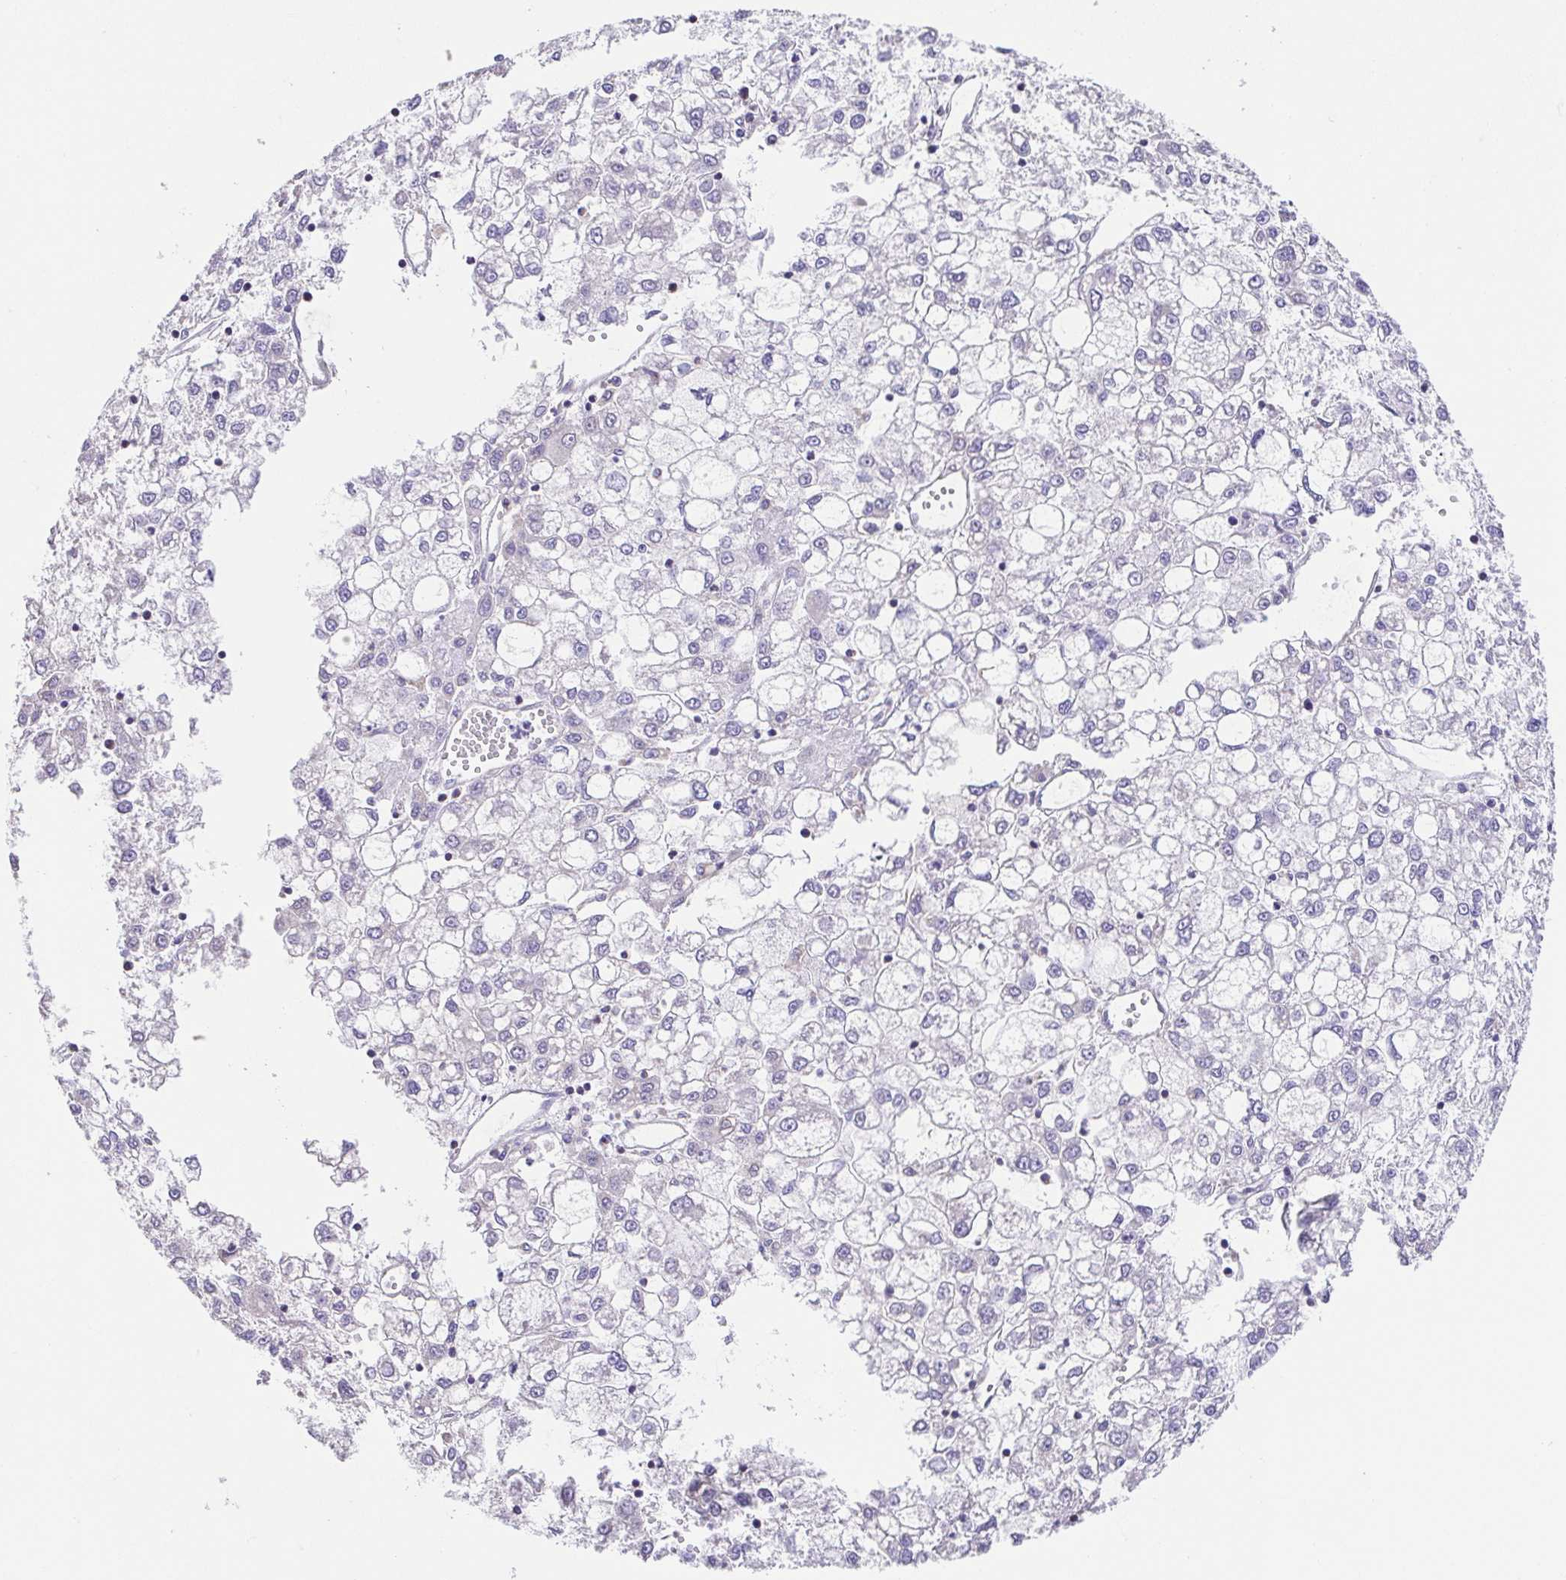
{"staining": {"intensity": "negative", "quantity": "none", "location": "none"}, "tissue": "liver cancer", "cell_type": "Tumor cells", "image_type": "cancer", "snomed": [{"axis": "morphology", "description": "Carcinoma, Hepatocellular, NOS"}, {"axis": "topography", "description": "Liver"}], "caption": "This micrograph is of liver cancer (hepatocellular carcinoma) stained with immunohistochemistry to label a protein in brown with the nuclei are counter-stained blue. There is no expression in tumor cells.", "gene": "GINM1", "patient": {"sex": "male", "age": 40}}